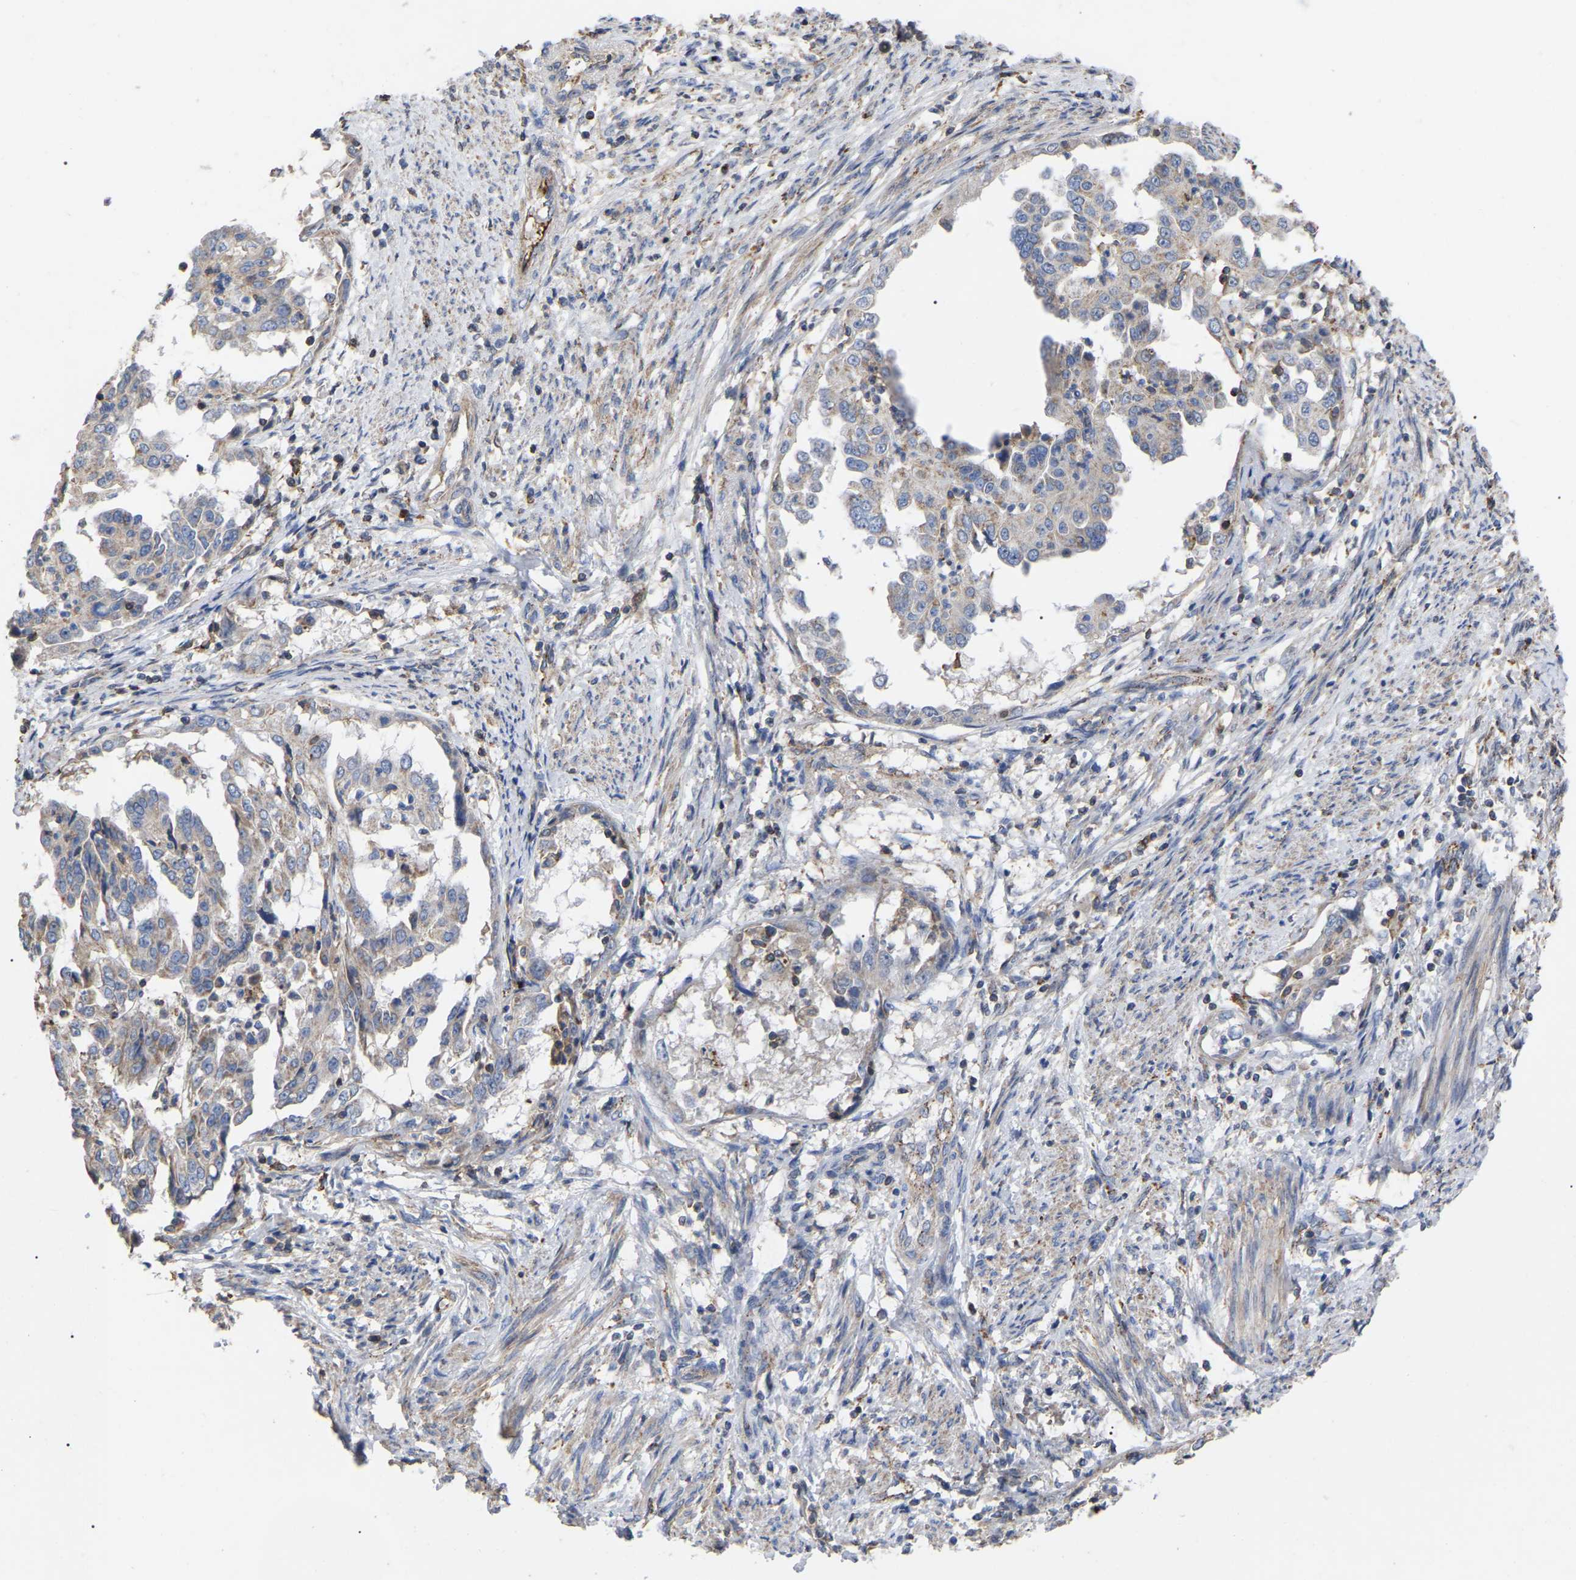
{"staining": {"intensity": "negative", "quantity": "none", "location": "none"}, "tissue": "endometrial cancer", "cell_type": "Tumor cells", "image_type": "cancer", "snomed": [{"axis": "morphology", "description": "Adenocarcinoma, NOS"}, {"axis": "topography", "description": "Endometrium"}], "caption": "Immunohistochemistry (IHC) image of human endometrial adenocarcinoma stained for a protein (brown), which displays no expression in tumor cells.", "gene": "FAM171A2", "patient": {"sex": "female", "age": 85}}